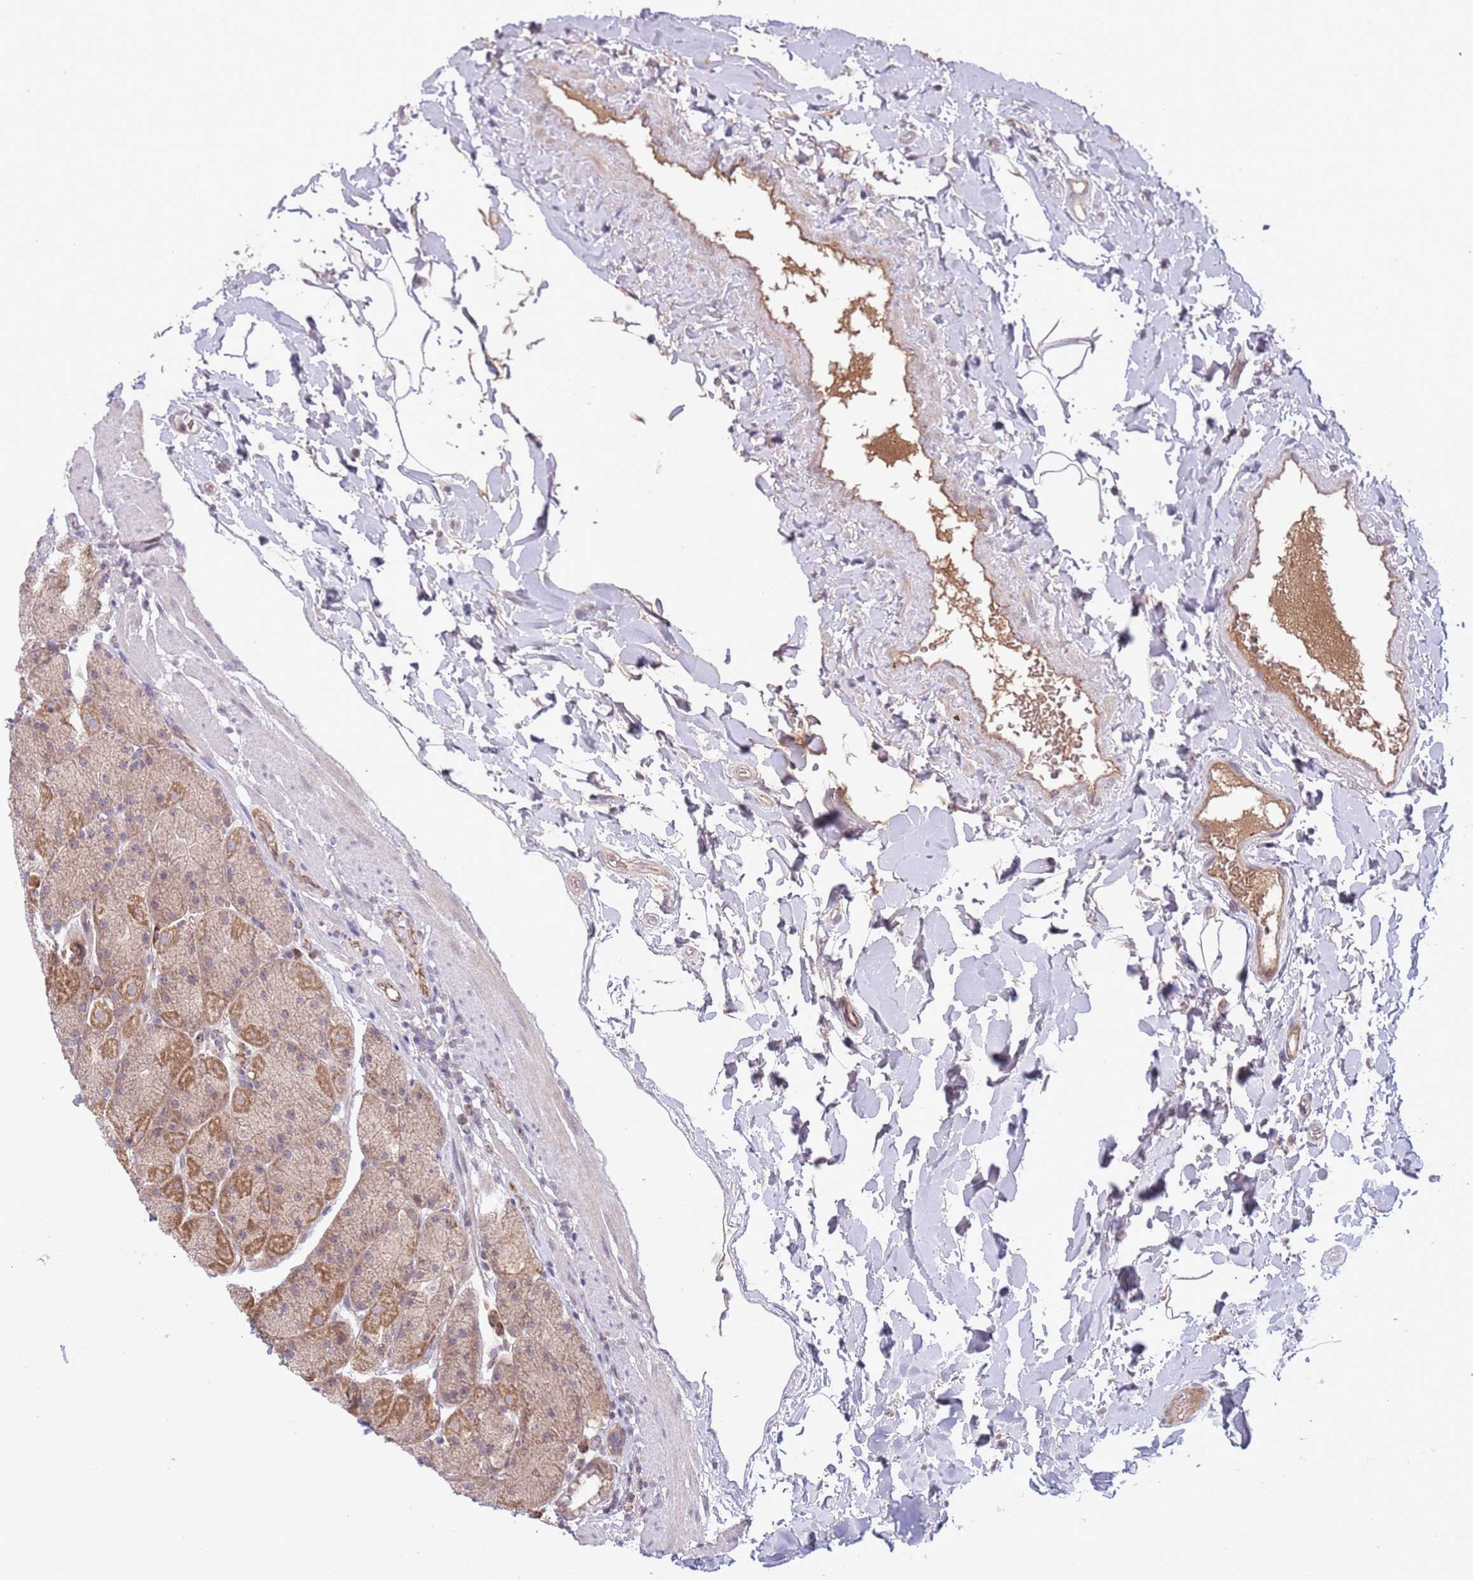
{"staining": {"intensity": "moderate", "quantity": "25%-75%", "location": "cytoplasmic/membranous"}, "tissue": "stomach", "cell_type": "Glandular cells", "image_type": "normal", "snomed": [{"axis": "morphology", "description": "Normal tissue, NOS"}, {"axis": "topography", "description": "Stomach, upper"}, {"axis": "topography", "description": "Stomach, lower"}], "caption": "The histopathology image displays staining of unremarkable stomach, revealing moderate cytoplasmic/membranous protein staining (brown color) within glandular cells. Ihc stains the protein of interest in brown and the nuclei are stained blue.", "gene": "DPP10", "patient": {"sex": "male", "age": 67}}